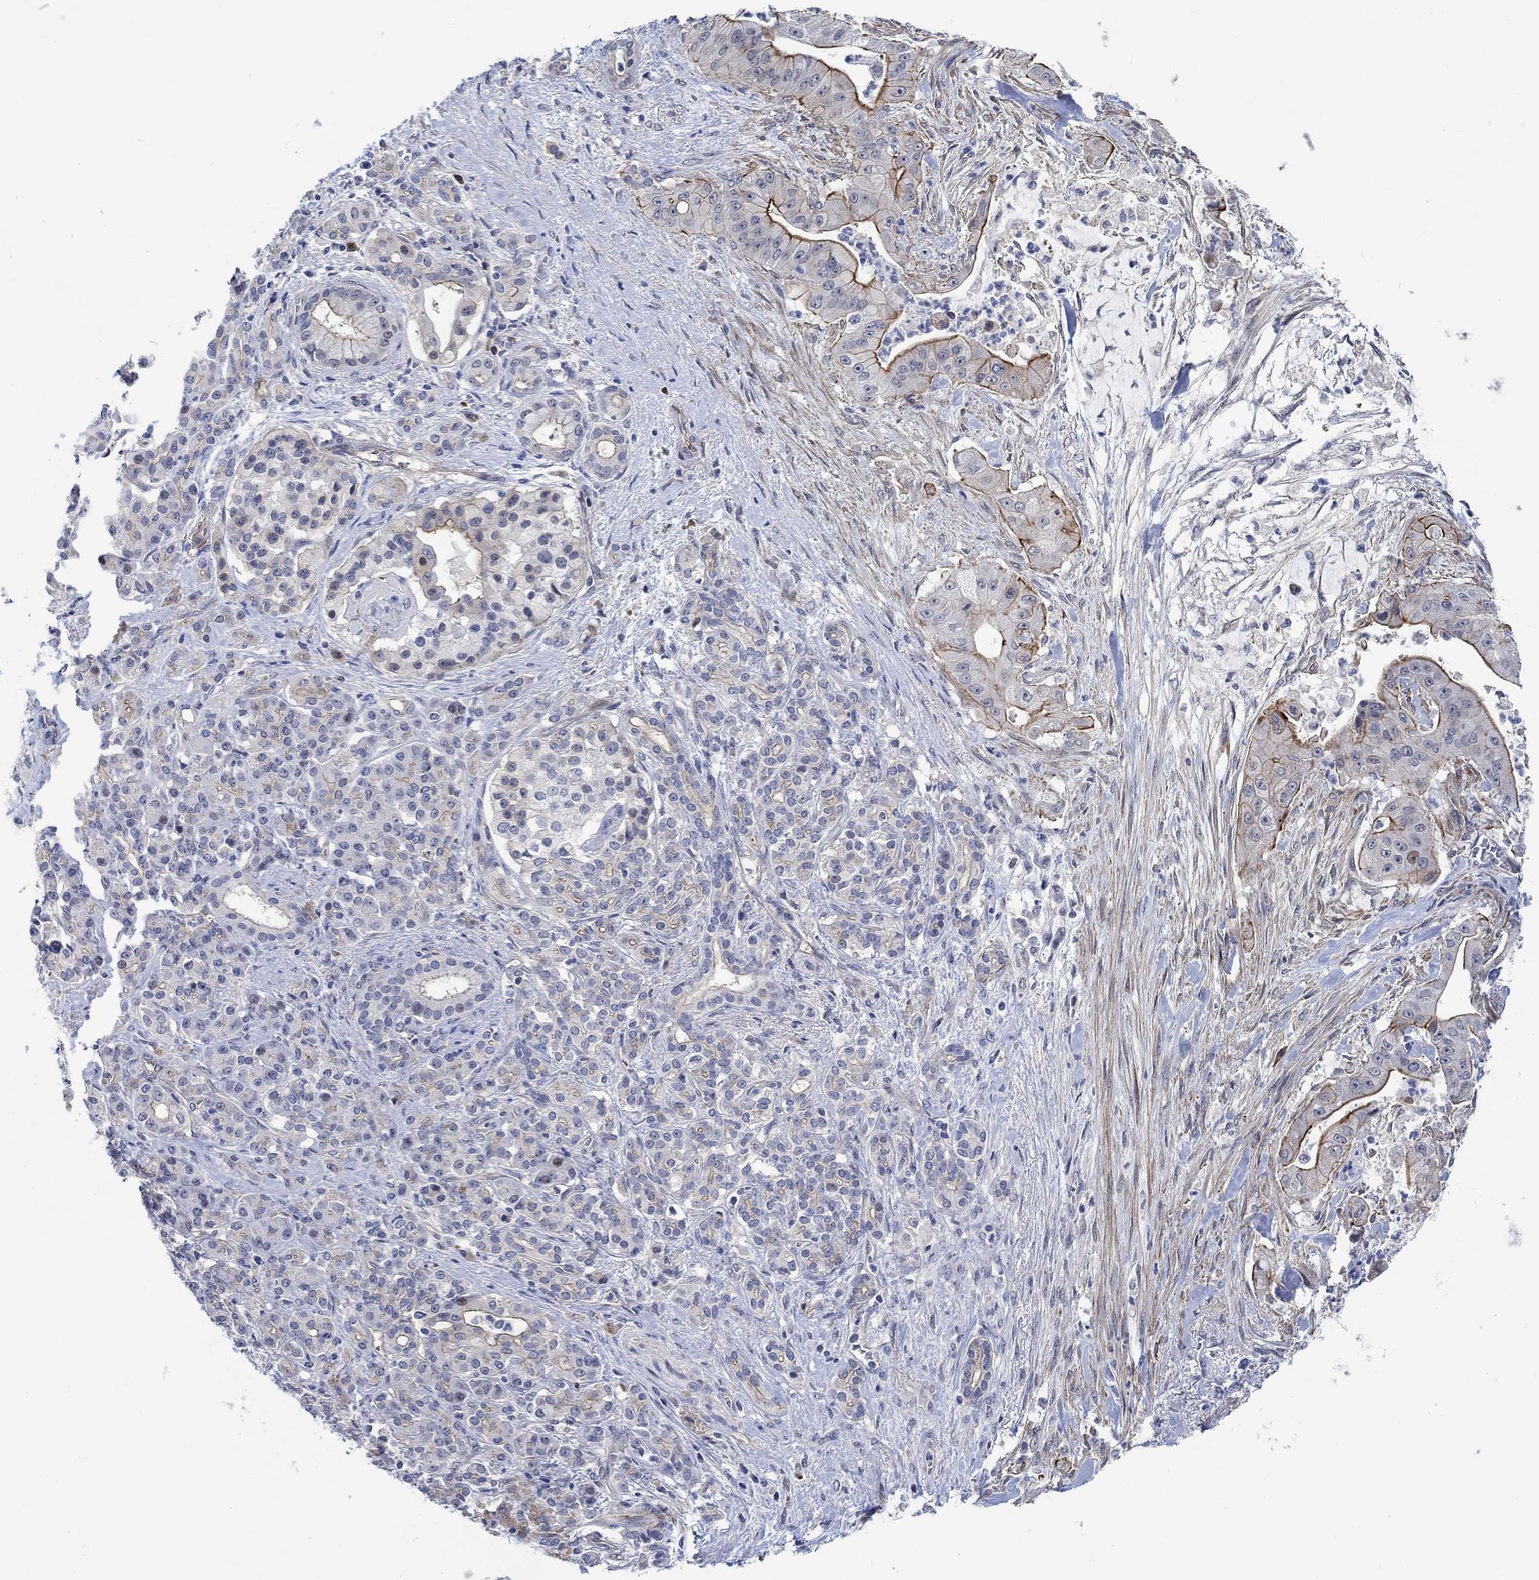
{"staining": {"intensity": "strong", "quantity": "25%-75%", "location": "cytoplasmic/membranous"}, "tissue": "pancreatic cancer", "cell_type": "Tumor cells", "image_type": "cancer", "snomed": [{"axis": "morphology", "description": "Normal tissue, NOS"}, {"axis": "morphology", "description": "Inflammation, NOS"}, {"axis": "morphology", "description": "Adenocarcinoma, NOS"}, {"axis": "topography", "description": "Pancreas"}], "caption": "Protein staining demonstrates strong cytoplasmic/membranous staining in about 25%-75% of tumor cells in adenocarcinoma (pancreatic).", "gene": "KCNH8", "patient": {"sex": "male", "age": 57}}